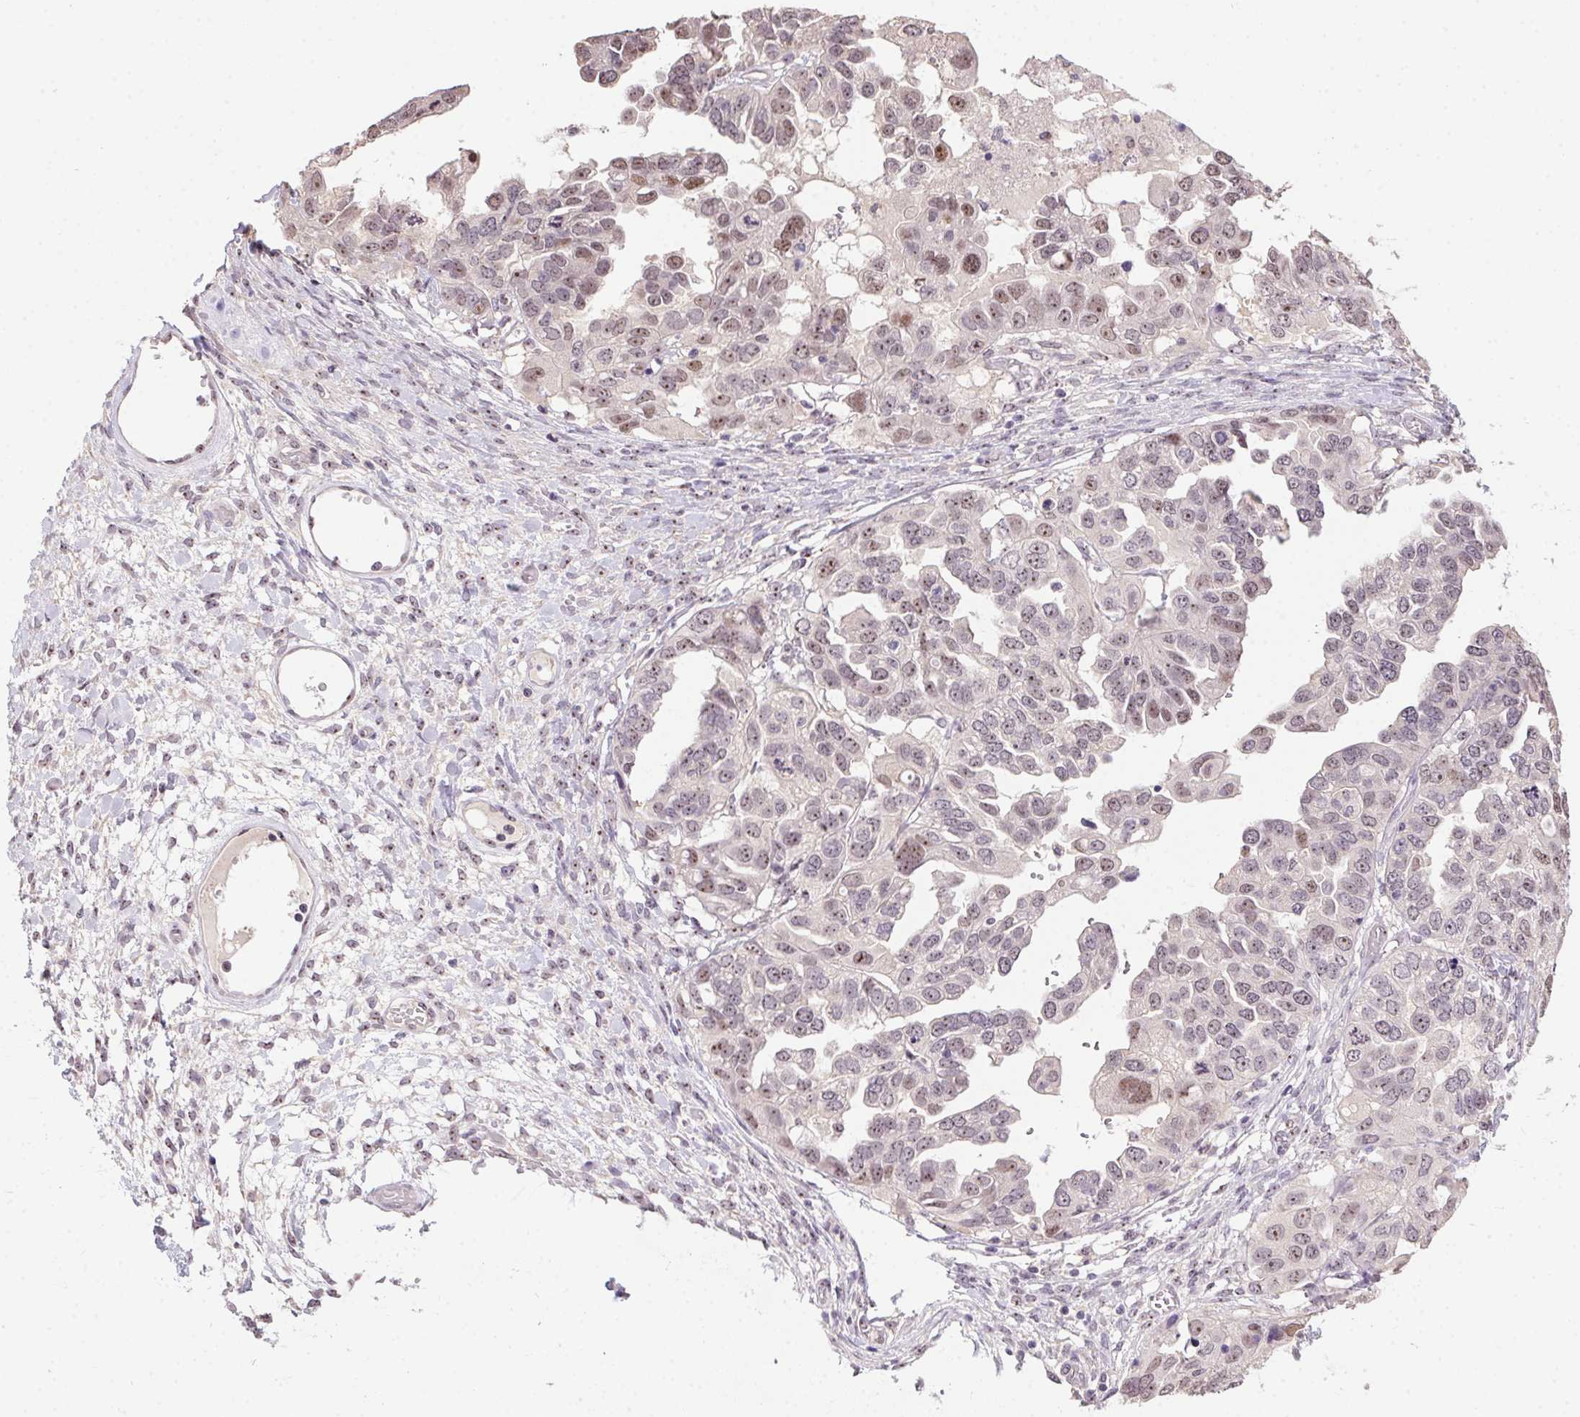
{"staining": {"intensity": "weak", "quantity": "25%-75%", "location": "nuclear"}, "tissue": "ovarian cancer", "cell_type": "Tumor cells", "image_type": "cancer", "snomed": [{"axis": "morphology", "description": "Cystadenocarcinoma, serous, NOS"}, {"axis": "topography", "description": "Ovary"}], "caption": "DAB (3,3'-diaminobenzidine) immunohistochemical staining of ovarian cancer shows weak nuclear protein positivity in about 25%-75% of tumor cells. The protein of interest is shown in brown color, while the nuclei are stained blue.", "gene": "BATF2", "patient": {"sex": "female", "age": 53}}